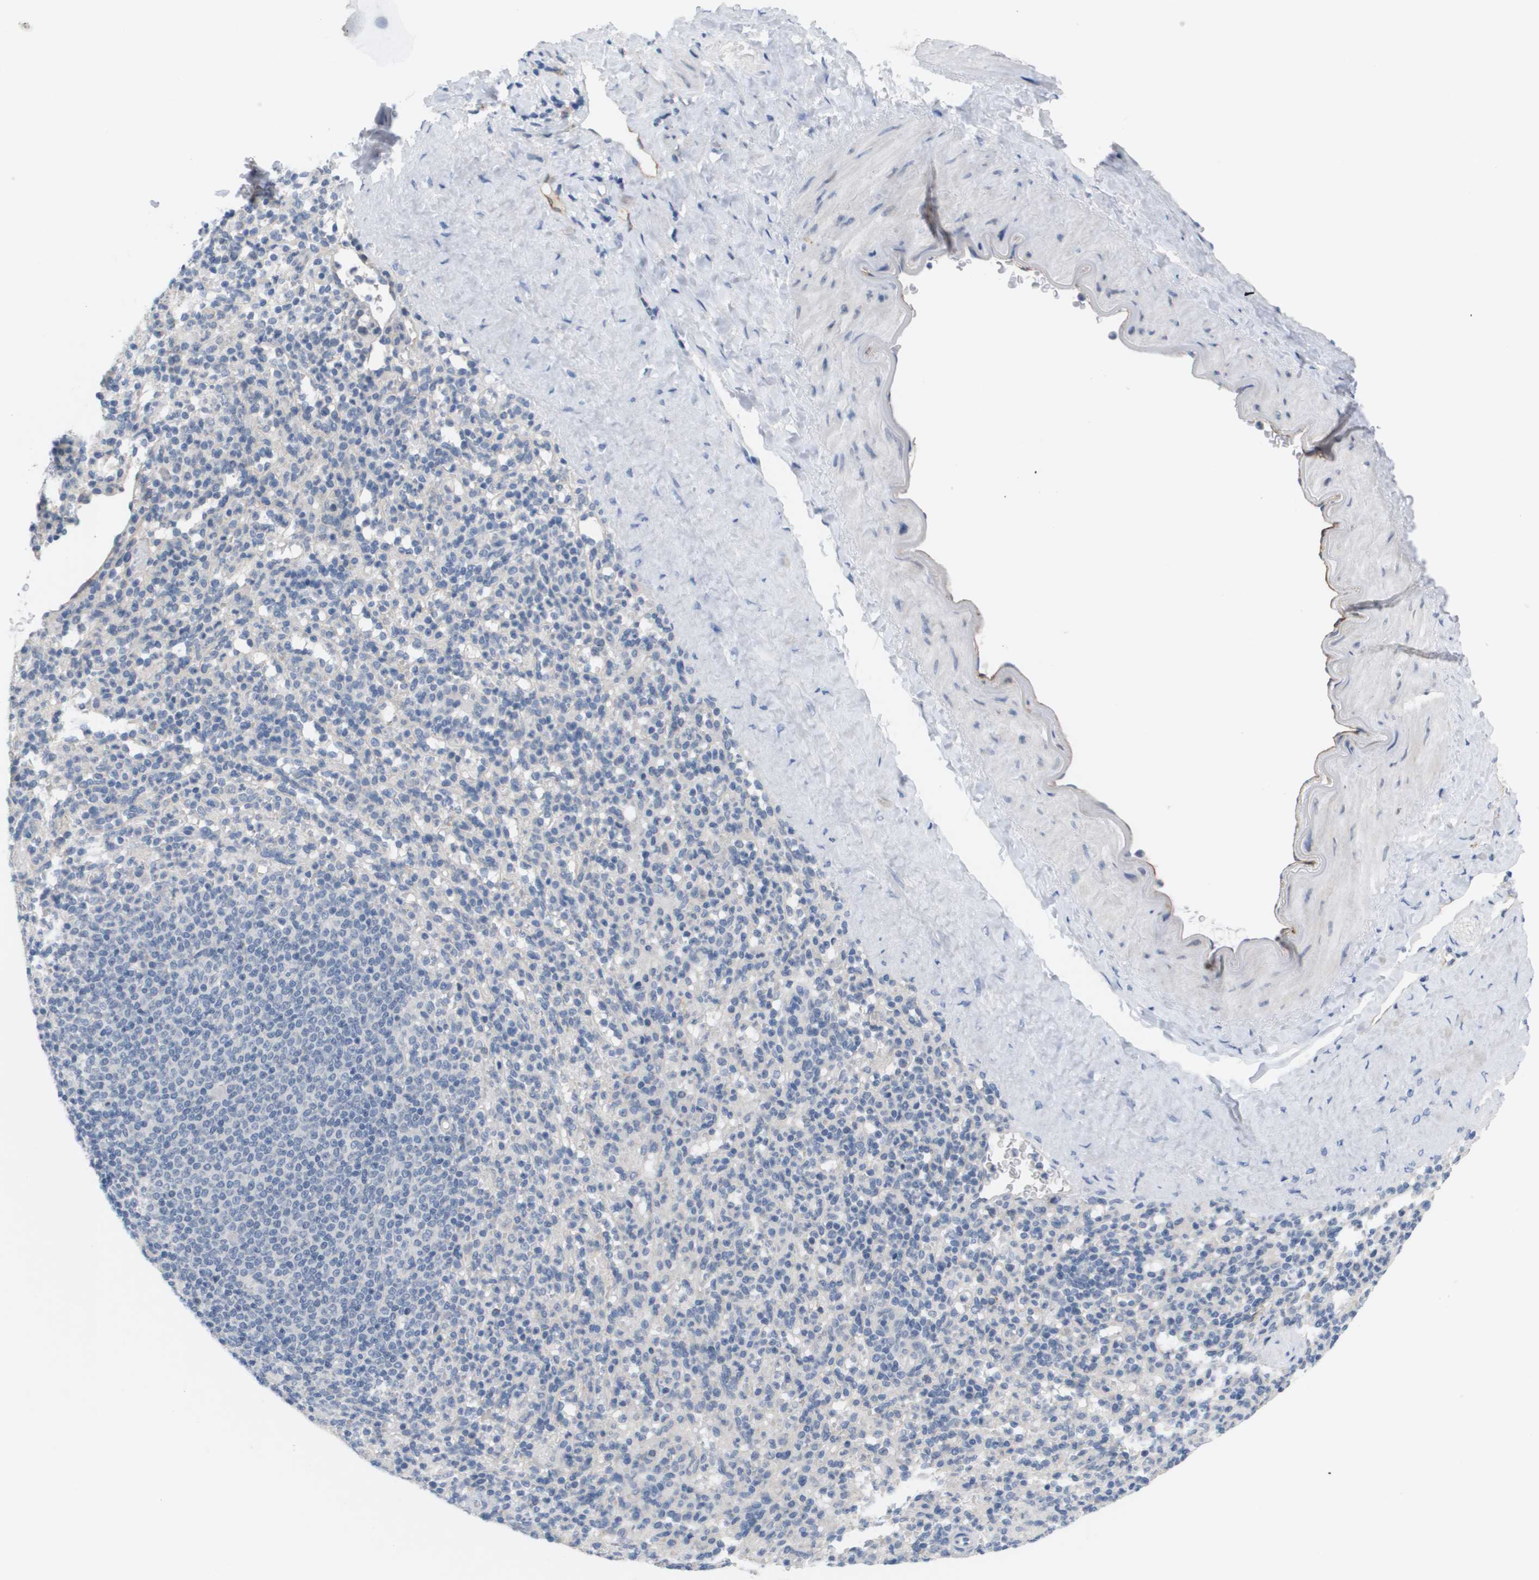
{"staining": {"intensity": "negative", "quantity": "none", "location": "none"}, "tissue": "spleen", "cell_type": "Cells in red pulp", "image_type": "normal", "snomed": [{"axis": "morphology", "description": "Normal tissue, NOS"}, {"axis": "topography", "description": "Spleen"}], "caption": "Immunohistochemistry of unremarkable human spleen reveals no positivity in cells in red pulp.", "gene": "ANGPT2", "patient": {"sex": "male", "age": 36}}